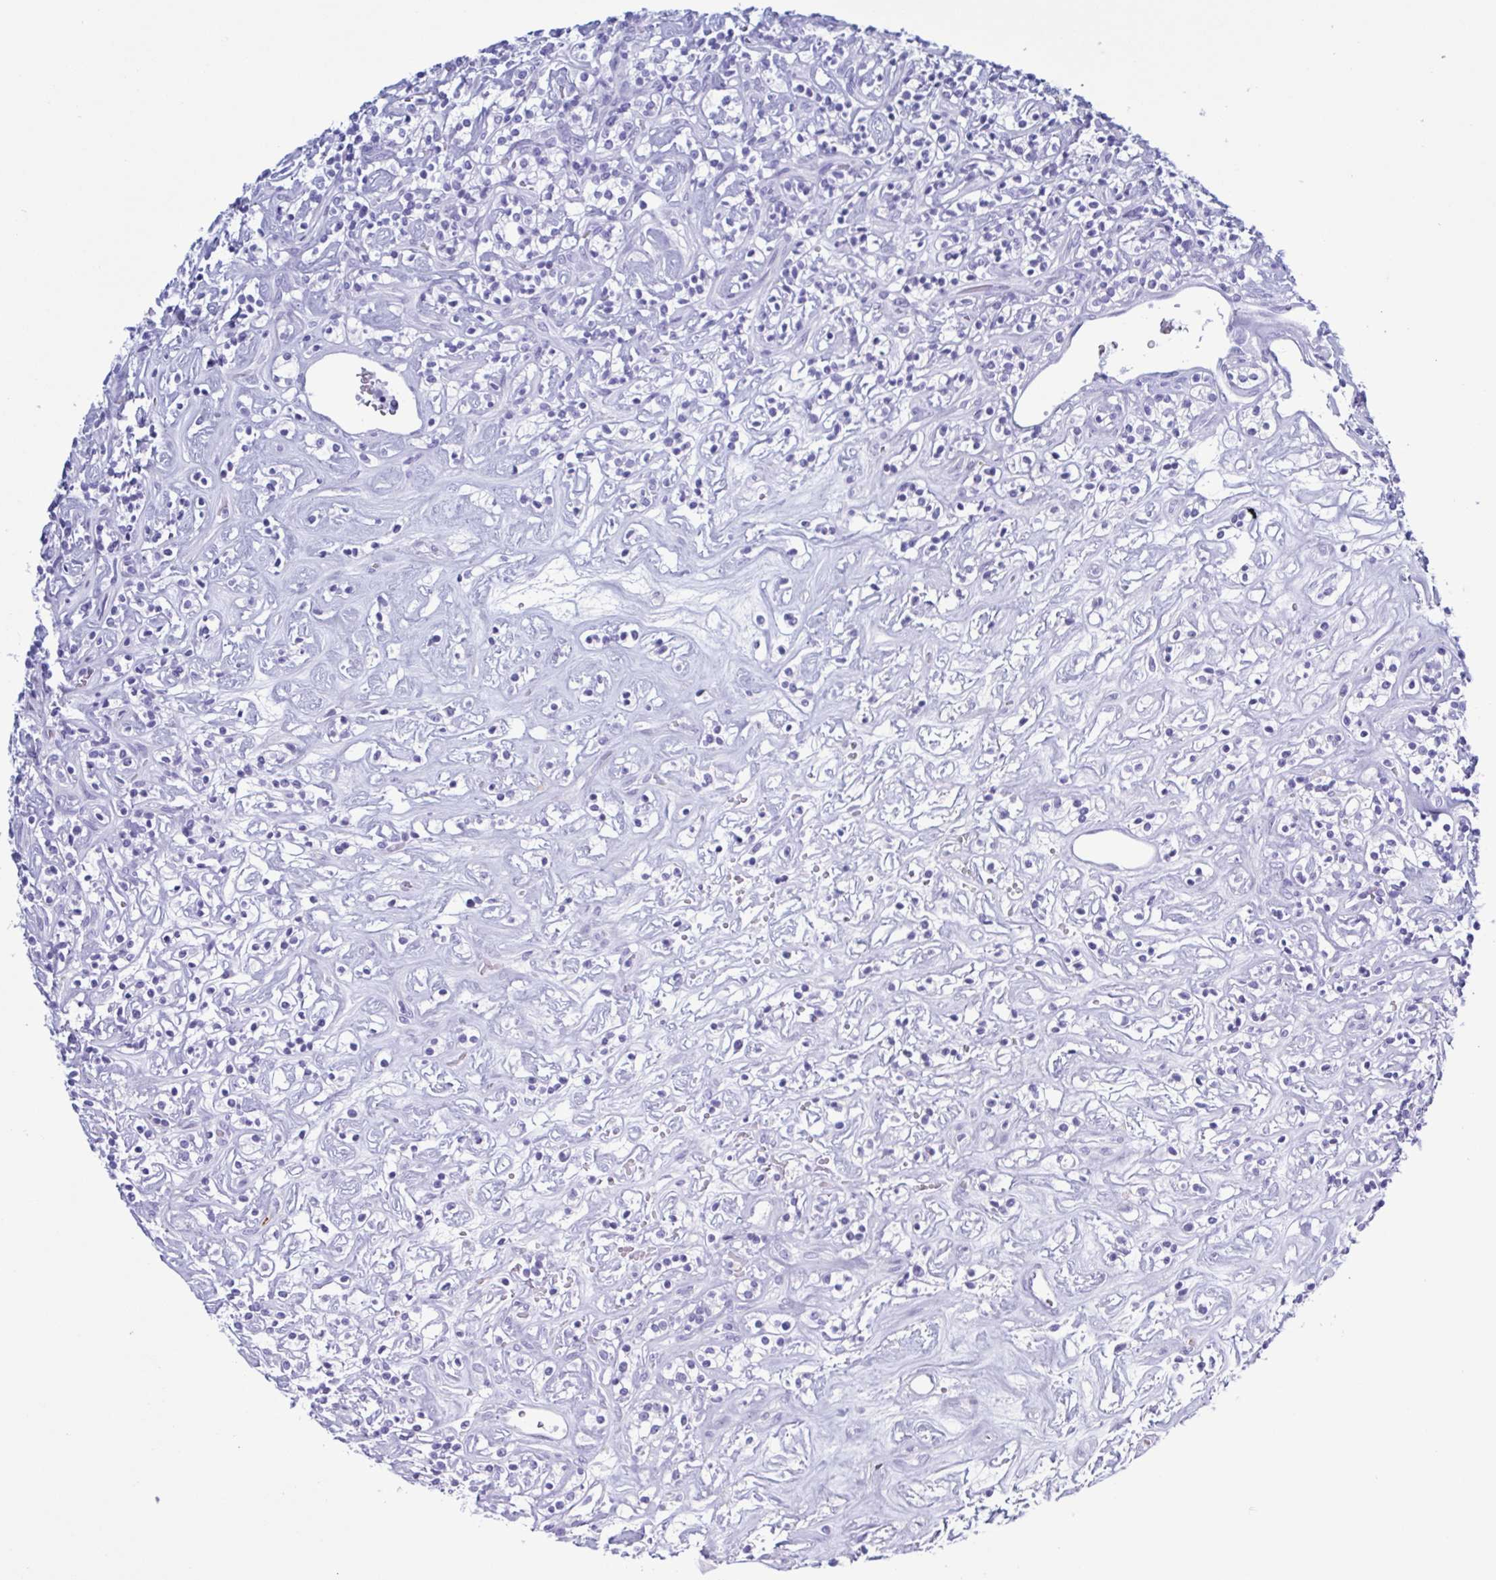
{"staining": {"intensity": "negative", "quantity": "none", "location": "none"}, "tissue": "renal cancer", "cell_type": "Tumor cells", "image_type": "cancer", "snomed": [{"axis": "morphology", "description": "Adenocarcinoma, NOS"}, {"axis": "topography", "description": "Kidney"}], "caption": "Immunohistochemistry micrograph of human renal cancer stained for a protein (brown), which exhibits no positivity in tumor cells.", "gene": "LTF", "patient": {"sex": "male", "age": 77}}